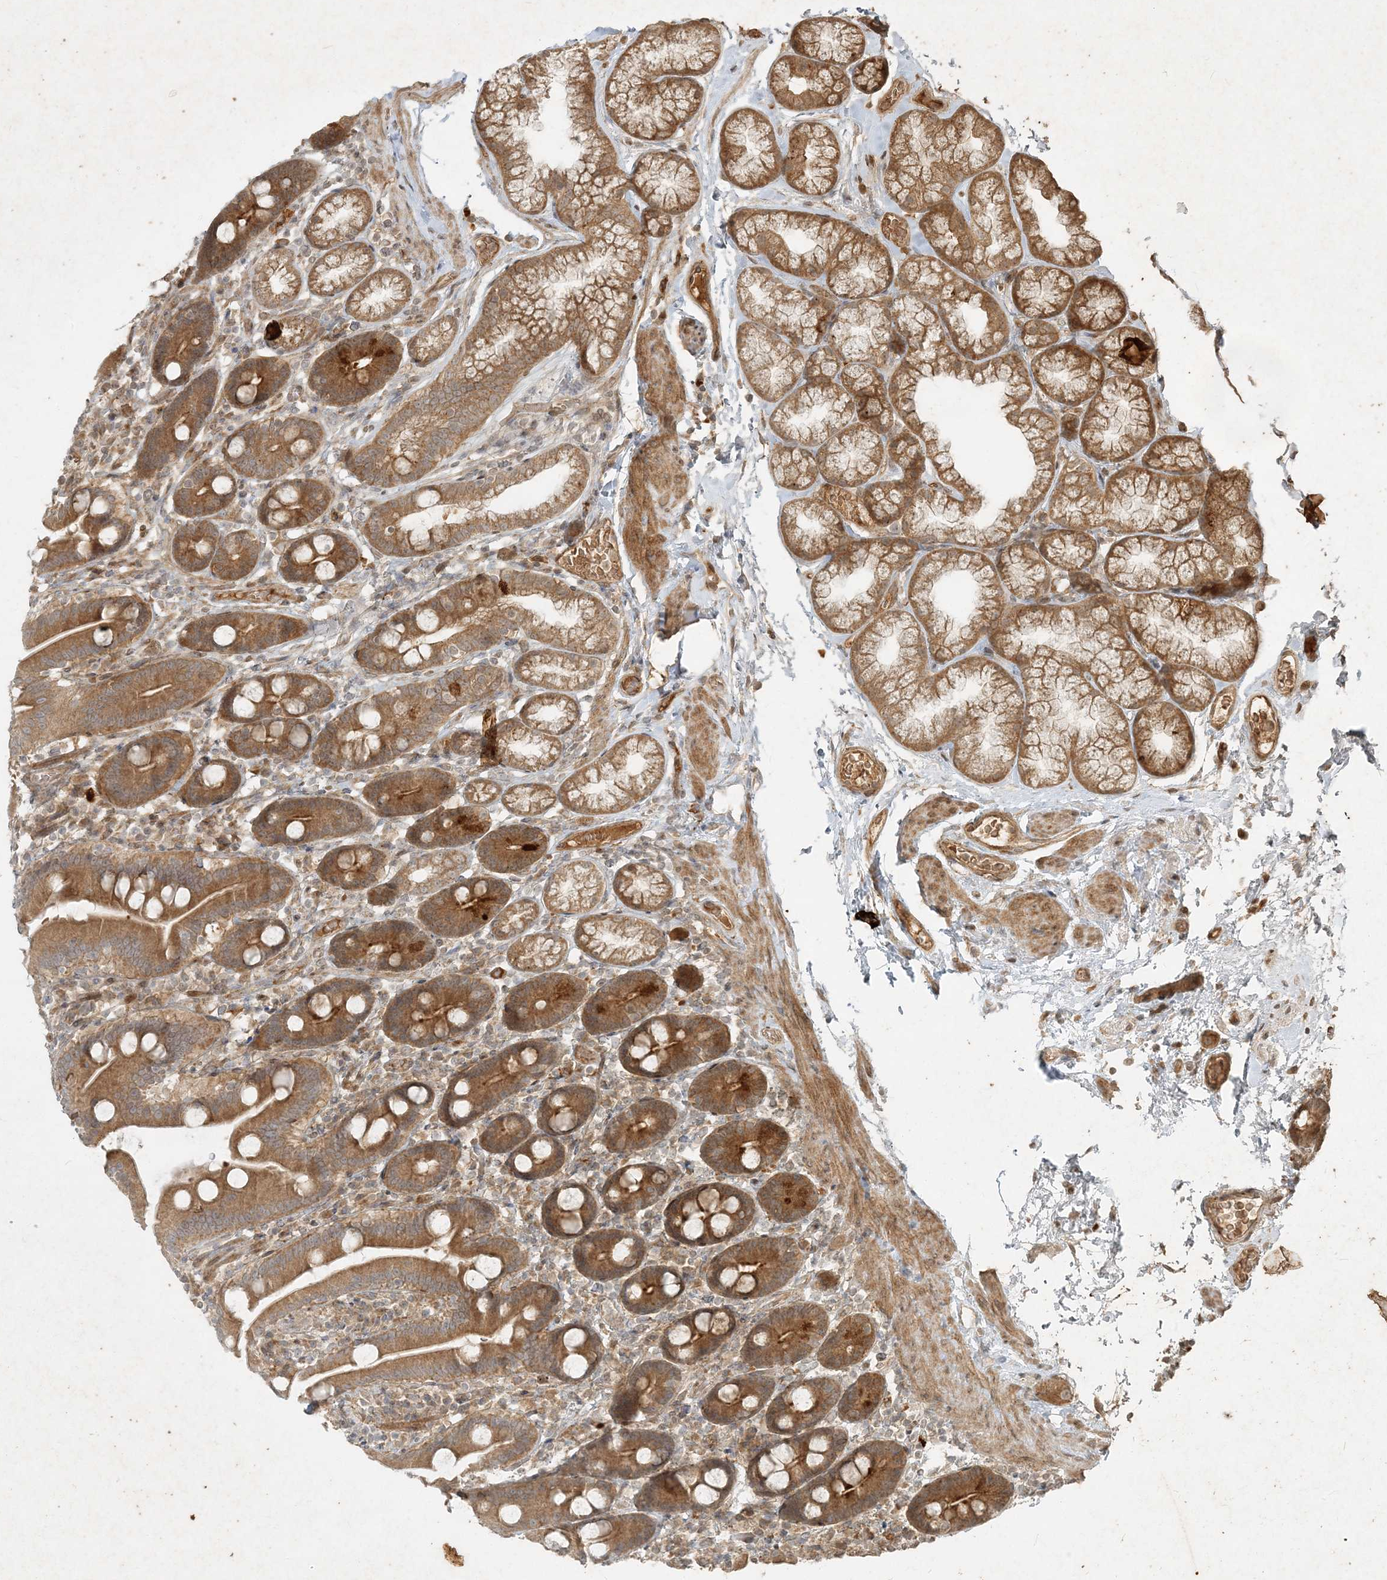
{"staining": {"intensity": "moderate", "quantity": ">75%", "location": "cytoplasmic/membranous"}, "tissue": "duodenum", "cell_type": "Glandular cells", "image_type": "normal", "snomed": [{"axis": "morphology", "description": "Normal tissue, NOS"}, {"axis": "topography", "description": "Duodenum"}], "caption": "Immunohistochemical staining of benign duodenum shows medium levels of moderate cytoplasmic/membranous expression in about >75% of glandular cells.", "gene": "NARS1", "patient": {"sex": "male", "age": 55}}